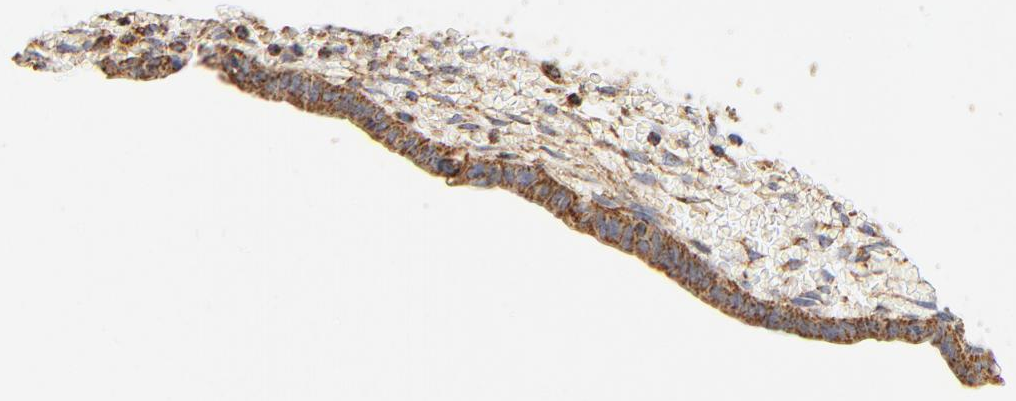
{"staining": {"intensity": "weak", "quantity": ">75%", "location": "cytoplasmic/membranous"}, "tissue": "endometrium", "cell_type": "Cells in endometrial stroma", "image_type": "normal", "snomed": [{"axis": "morphology", "description": "Normal tissue, NOS"}, {"axis": "topography", "description": "Endometrium"}], "caption": "IHC staining of normal endometrium, which exhibits low levels of weak cytoplasmic/membranous expression in about >75% of cells in endometrial stroma indicating weak cytoplasmic/membranous protein expression. The staining was performed using DAB (brown) for protein detection and nuclei were counterstained in hematoxylin (blue).", "gene": "COX4I1", "patient": {"sex": "female", "age": 42}}